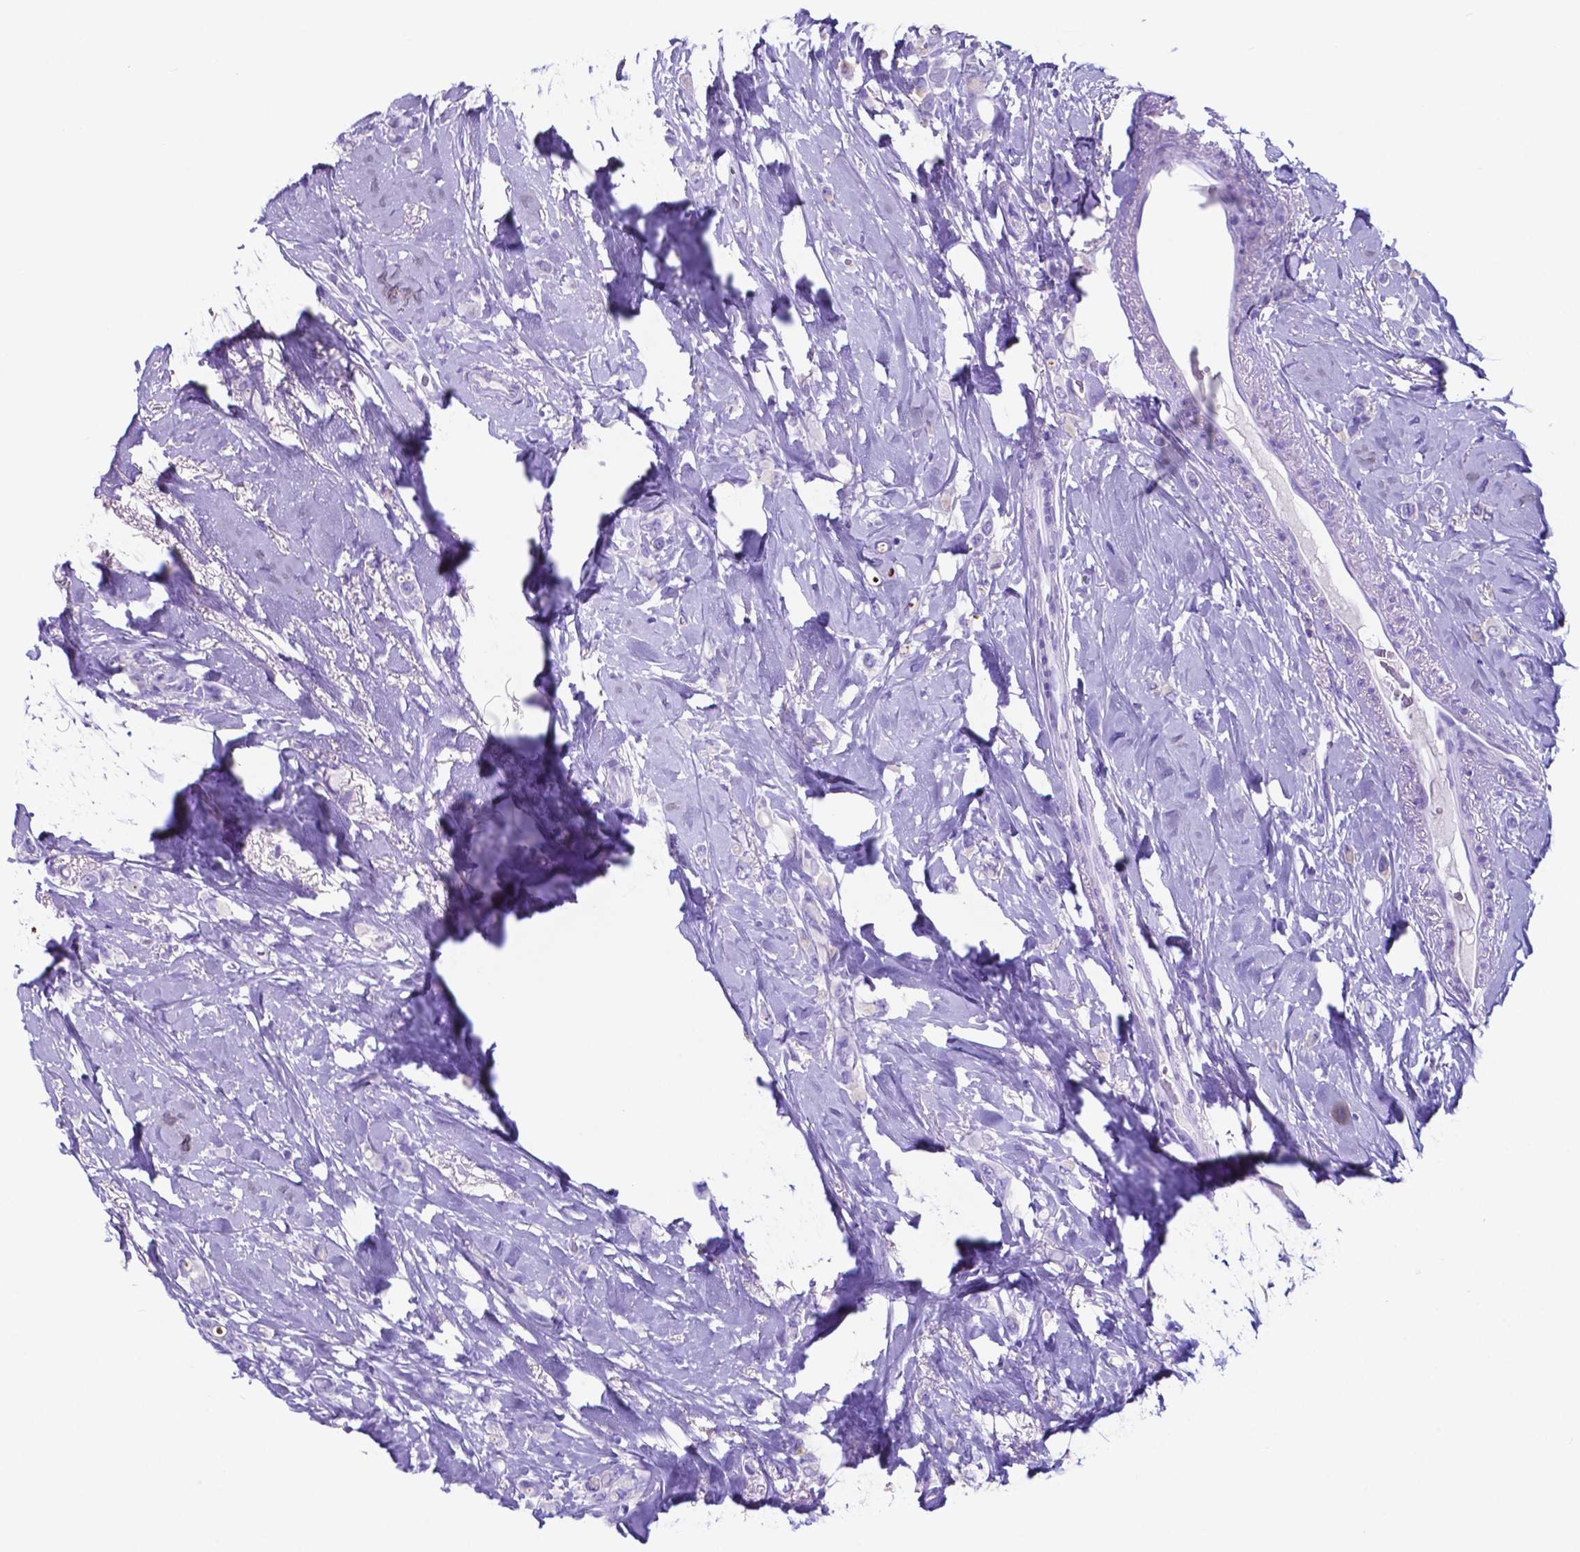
{"staining": {"intensity": "negative", "quantity": "none", "location": "none"}, "tissue": "breast cancer", "cell_type": "Tumor cells", "image_type": "cancer", "snomed": [{"axis": "morphology", "description": "Lobular carcinoma"}, {"axis": "topography", "description": "Breast"}], "caption": "Breast cancer (lobular carcinoma) was stained to show a protein in brown. There is no significant expression in tumor cells.", "gene": "DNAAF8", "patient": {"sex": "female", "age": 66}}